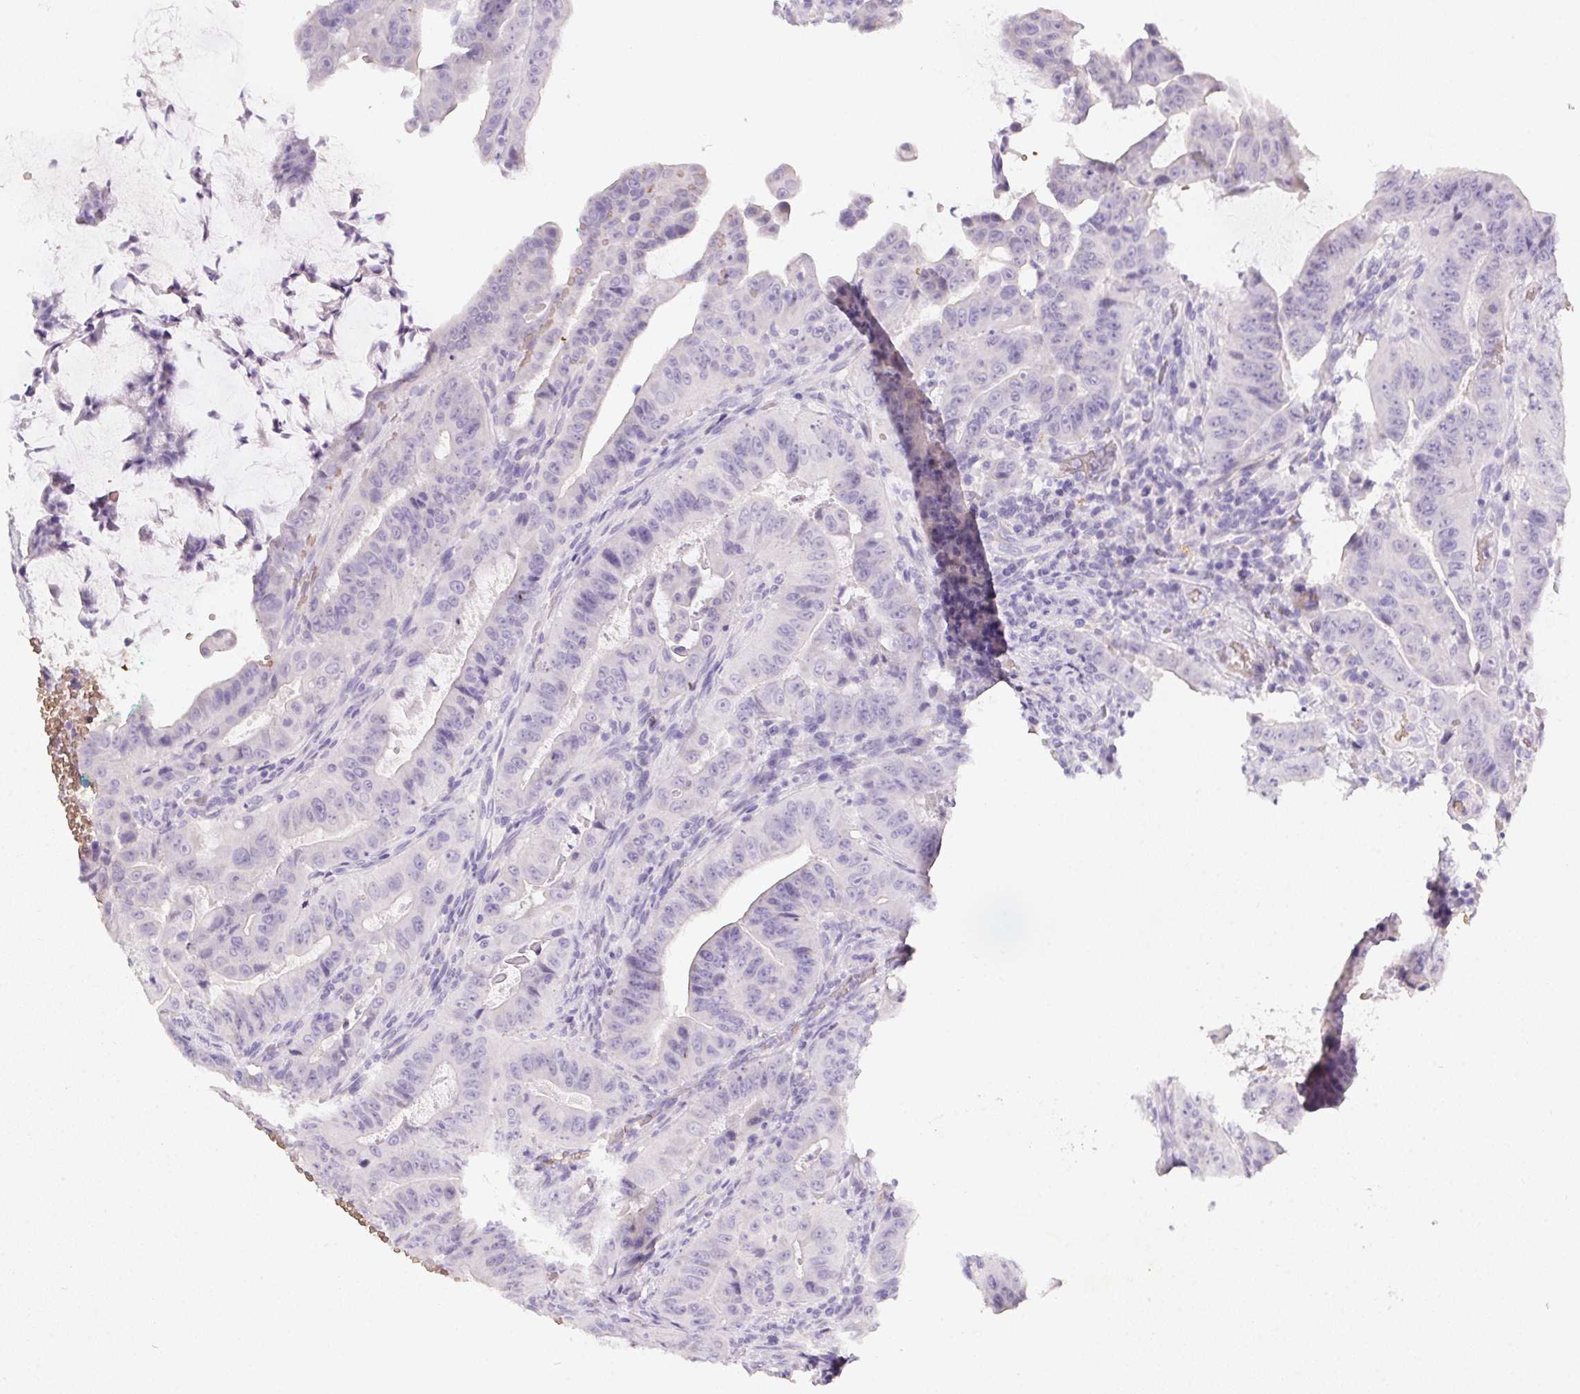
{"staining": {"intensity": "negative", "quantity": "none", "location": "none"}, "tissue": "colorectal cancer", "cell_type": "Tumor cells", "image_type": "cancer", "snomed": [{"axis": "morphology", "description": "Adenocarcinoma, NOS"}, {"axis": "topography", "description": "Colon"}], "caption": "Histopathology image shows no significant protein positivity in tumor cells of adenocarcinoma (colorectal).", "gene": "DCD", "patient": {"sex": "male", "age": 33}}